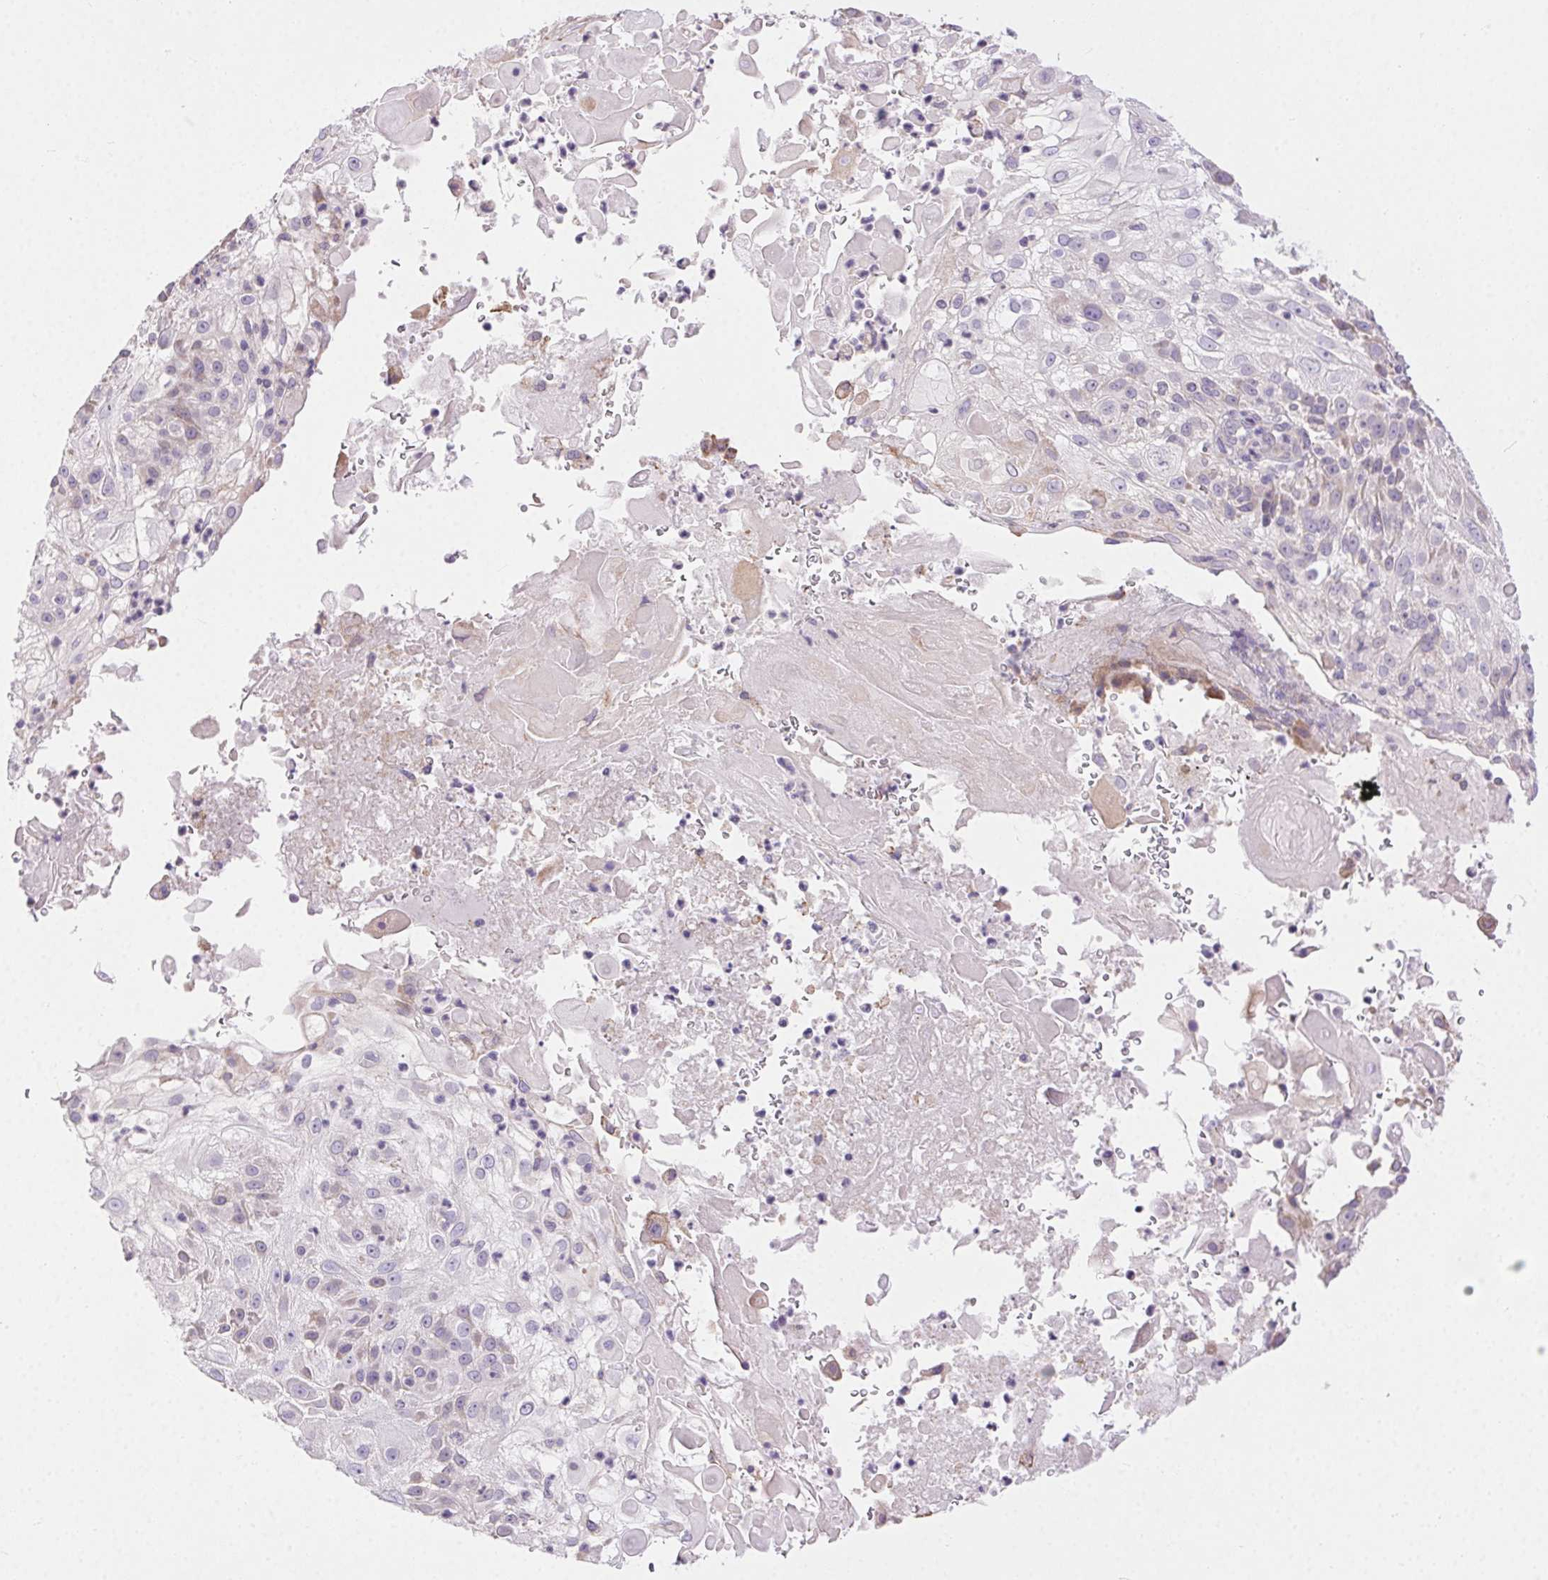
{"staining": {"intensity": "negative", "quantity": "none", "location": "none"}, "tissue": "skin cancer", "cell_type": "Tumor cells", "image_type": "cancer", "snomed": [{"axis": "morphology", "description": "Normal tissue, NOS"}, {"axis": "morphology", "description": "Squamous cell carcinoma, NOS"}, {"axis": "topography", "description": "Skin"}], "caption": "Human skin squamous cell carcinoma stained for a protein using IHC shows no expression in tumor cells.", "gene": "SNX31", "patient": {"sex": "female", "age": 83}}